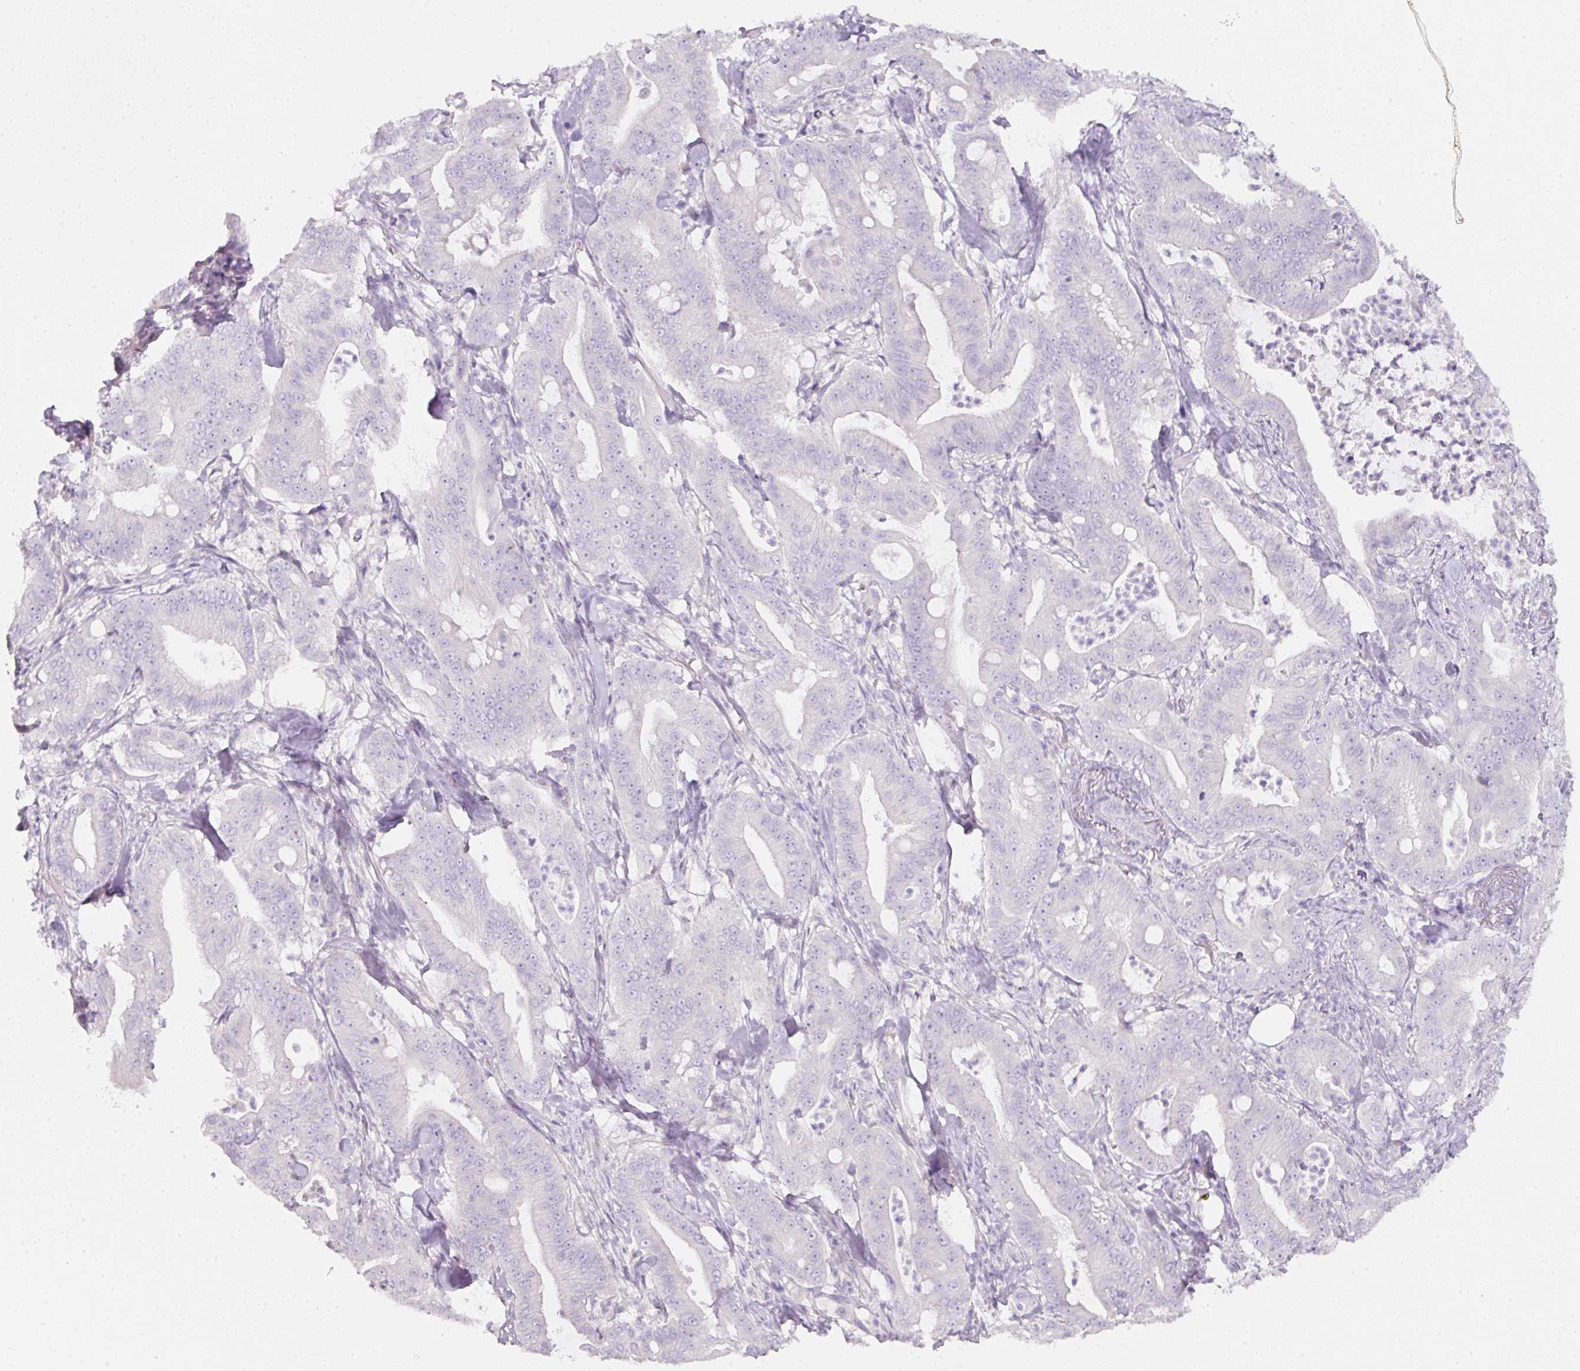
{"staining": {"intensity": "negative", "quantity": "none", "location": "none"}, "tissue": "pancreatic cancer", "cell_type": "Tumor cells", "image_type": "cancer", "snomed": [{"axis": "morphology", "description": "Adenocarcinoma, NOS"}, {"axis": "topography", "description": "Pancreas"}], "caption": "Immunohistochemical staining of adenocarcinoma (pancreatic) displays no significant staining in tumor cells.", "gene": "SLC2A2", "patient": {"sex": "male", "age": 71}}